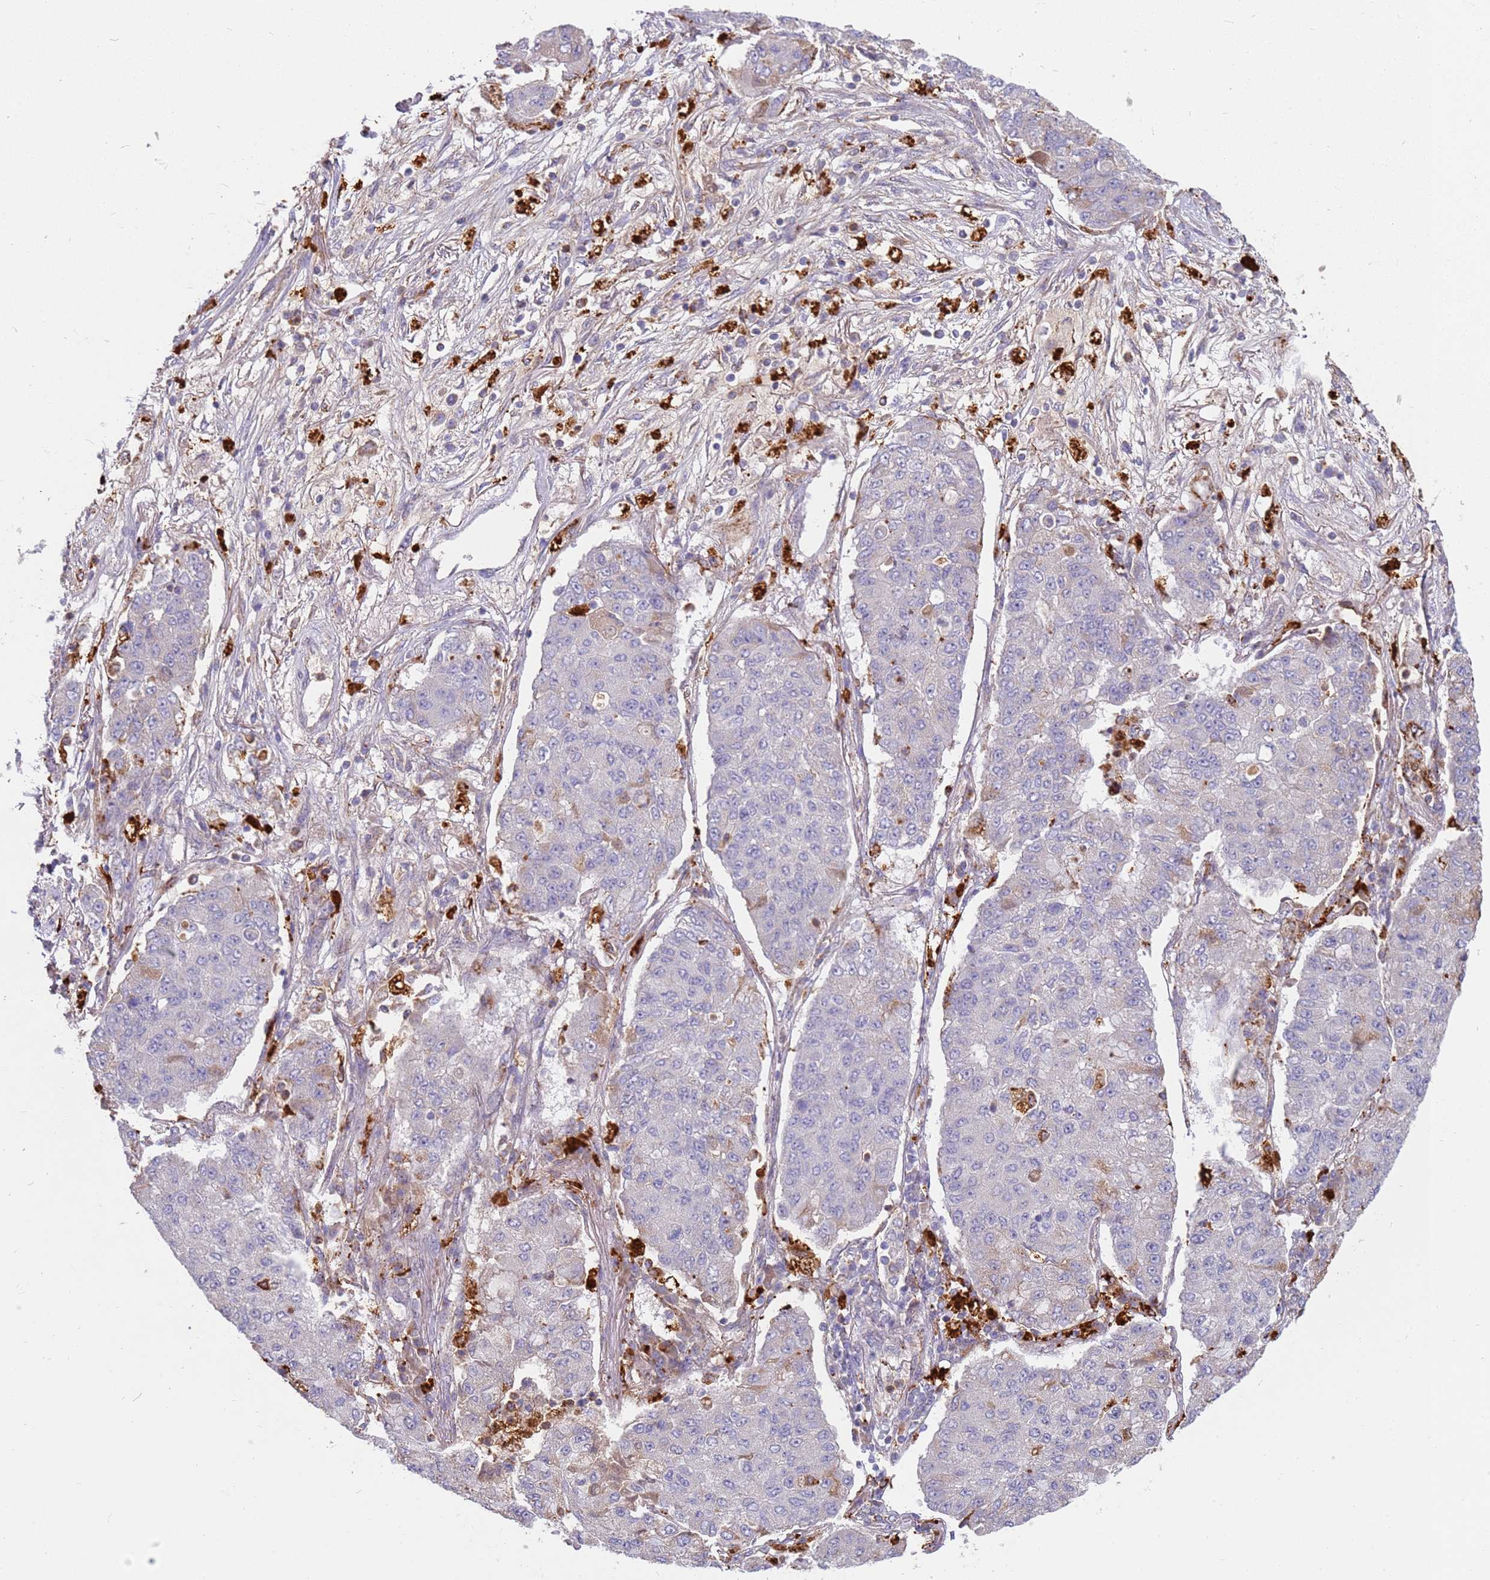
{"staining": {"intensity": "weak", "quantity": "<25%", "location": "cytoplasmic/membranous"}, "tissue": "lung cancer", "cell_type": "Tumor cells", "image_type": "cancer", "snomed": [{"axis": "morphology", "description": "Squamous cell carcinoma, NOS"}, {"axis": "topography", "description": "Lung"}], "caption": "This is an immunohistochemistry (IHC) micrograph of human lung squamous cell carcinoma. There is no positivity in tumor cells.", "gene": "TMEM229B", "patient": {"sex": "male", "age": 74}}